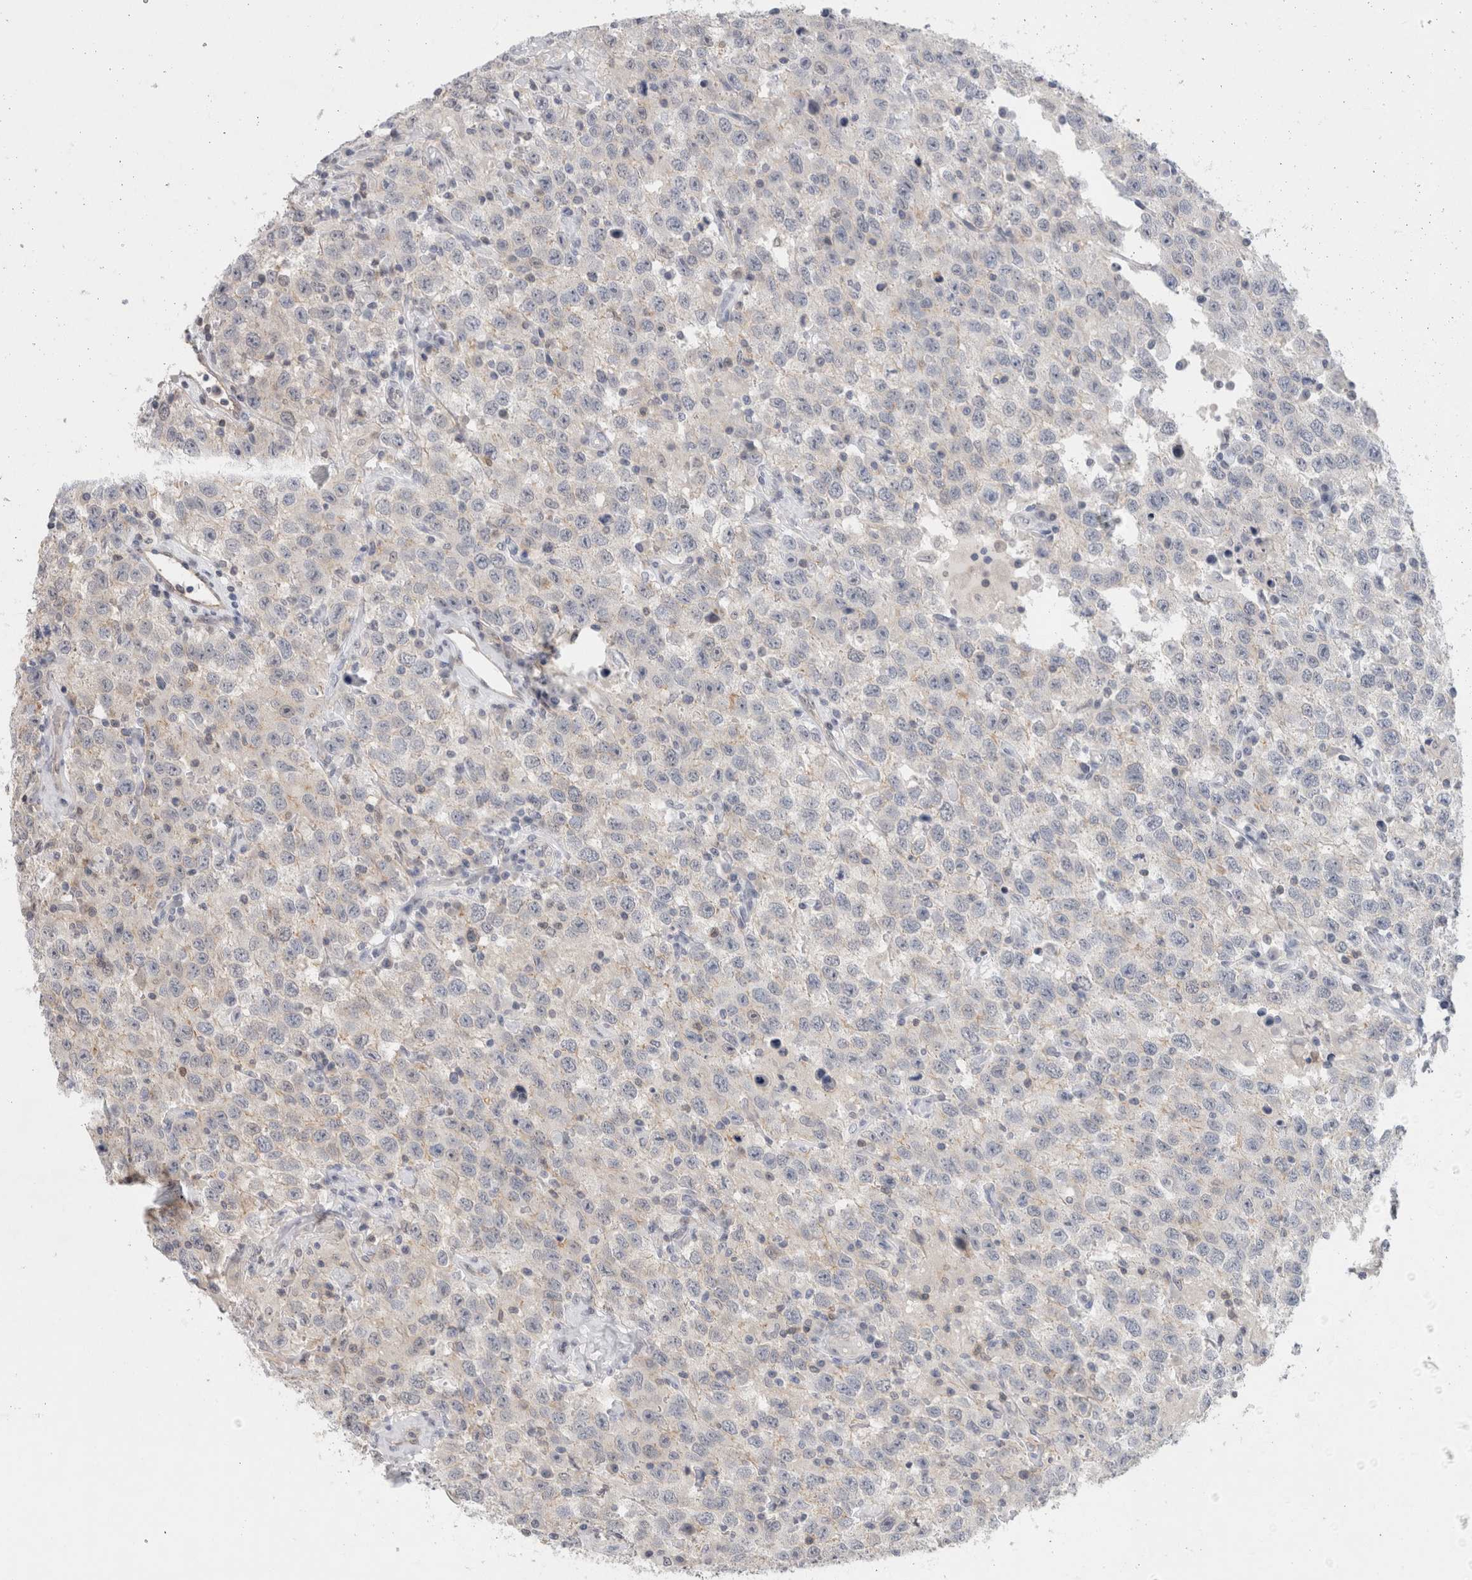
{"staining": {"intensity": "negative", "quantity": "none", "location": "none"}, "tissue": "testis cancer", "cell_type": "Tumor cells", "image_type": "cancer", "snomed": [{"axis": "morphology", "description": "Seminoma, NOS"}, {"axis": "topography", "description": "Testis"}], "caption": "Tumor cells show no significant protein expression in testis cancer (seminoma).", "gene": "CASP6", "patient": {"sex": "male", "age": 41}}